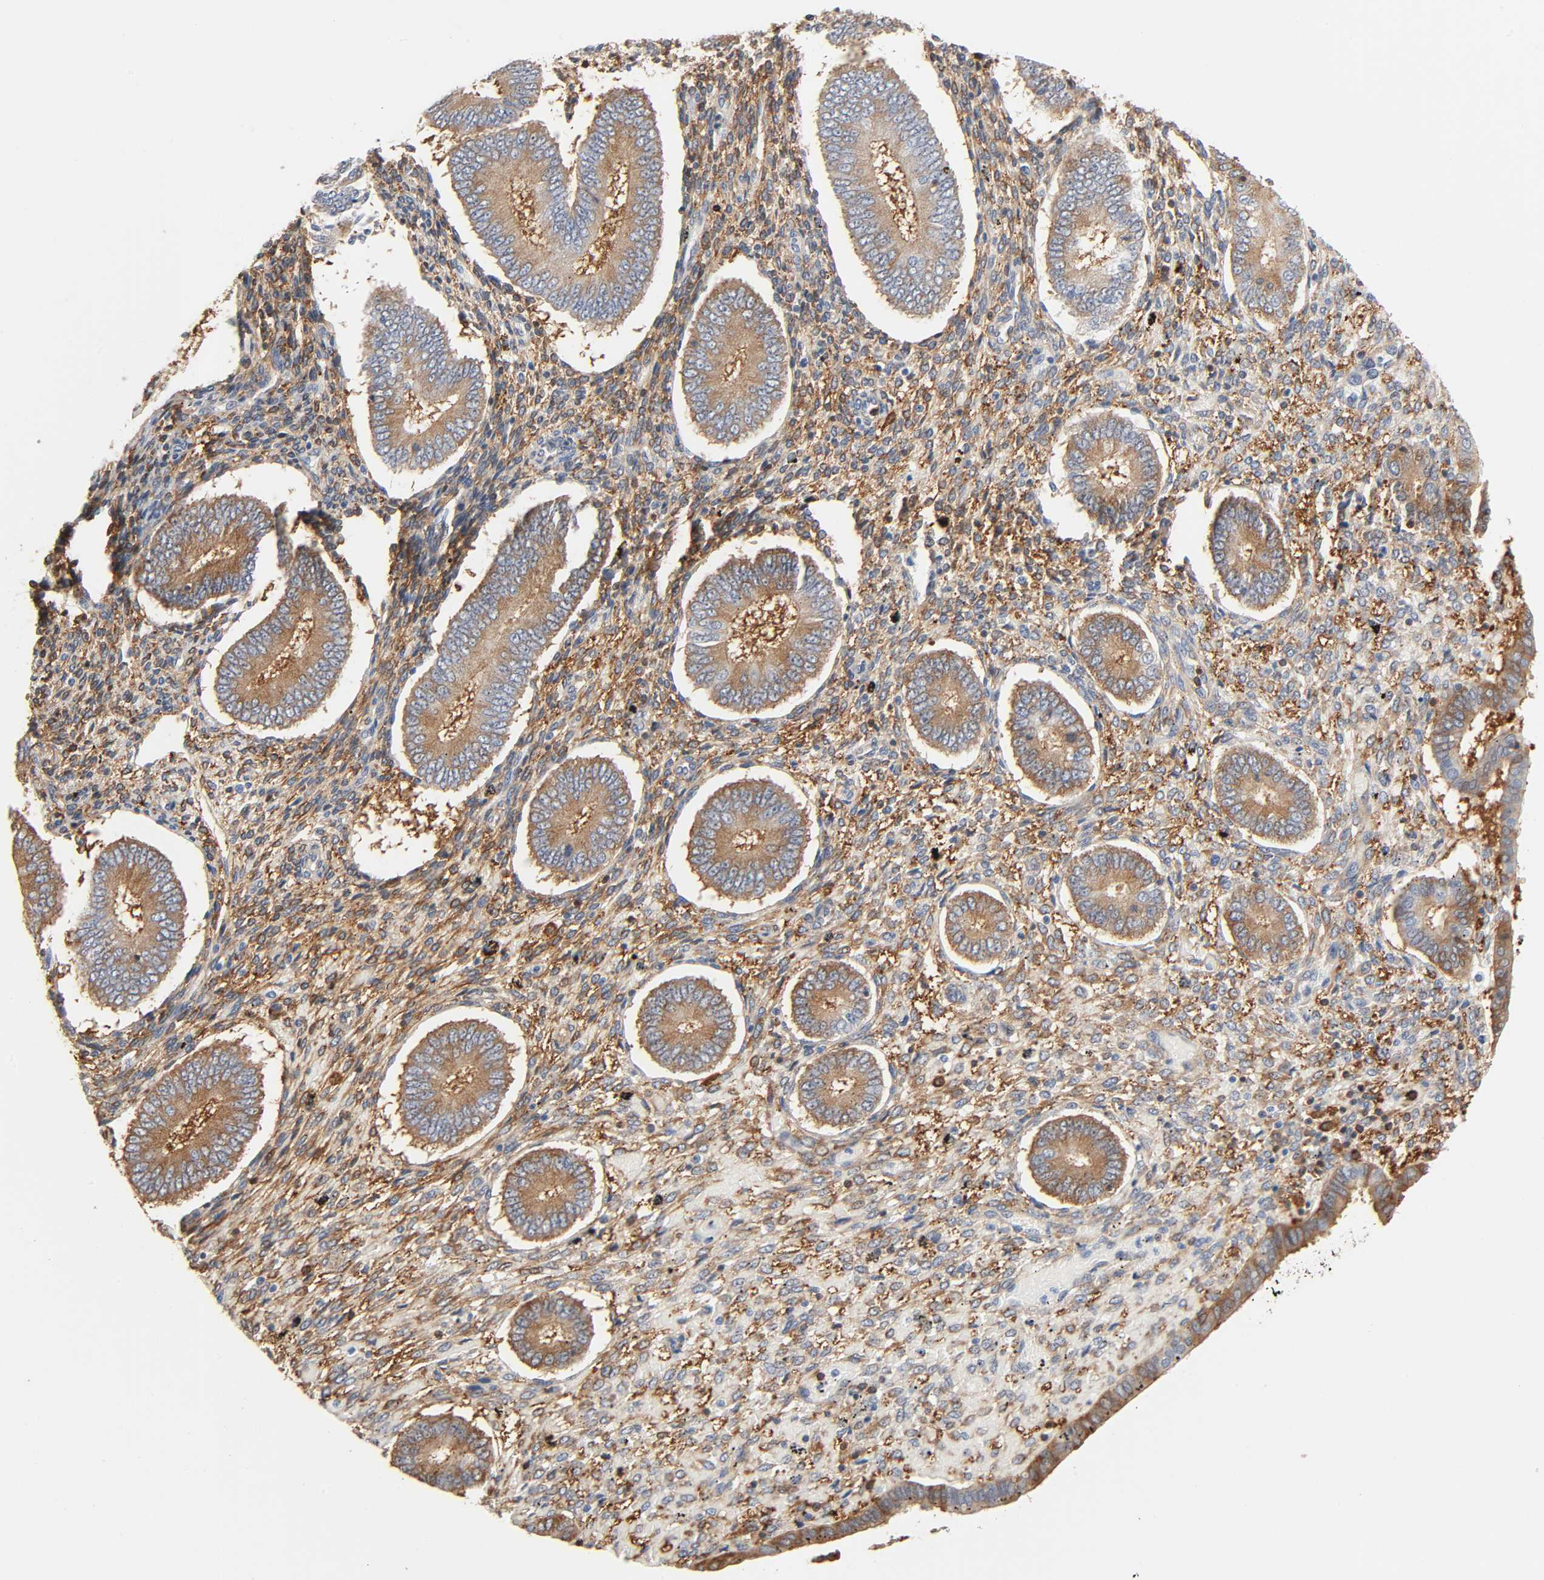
{"staining": {"intensity": "moderate", "quantity": ">75%", "location": "cytoplasmic/membranous"}, "tissue": "endometrium", "cell_type": "Cells in endometrial stroma", "image_type": "normal", "snomed": [{"axis": "morphology", "description": "Normal tissue, NOS"}, {"axis": "topography", "description": "Endometrium"}], "caption": "Protein expression analysis of unremarkable human endometrium reveals moderate cytoplasmic/membranous staining in about >75% of cells in endometrial stroma.", "gene": "BIN1", "patient": {"sex": "female", "age": 42}}